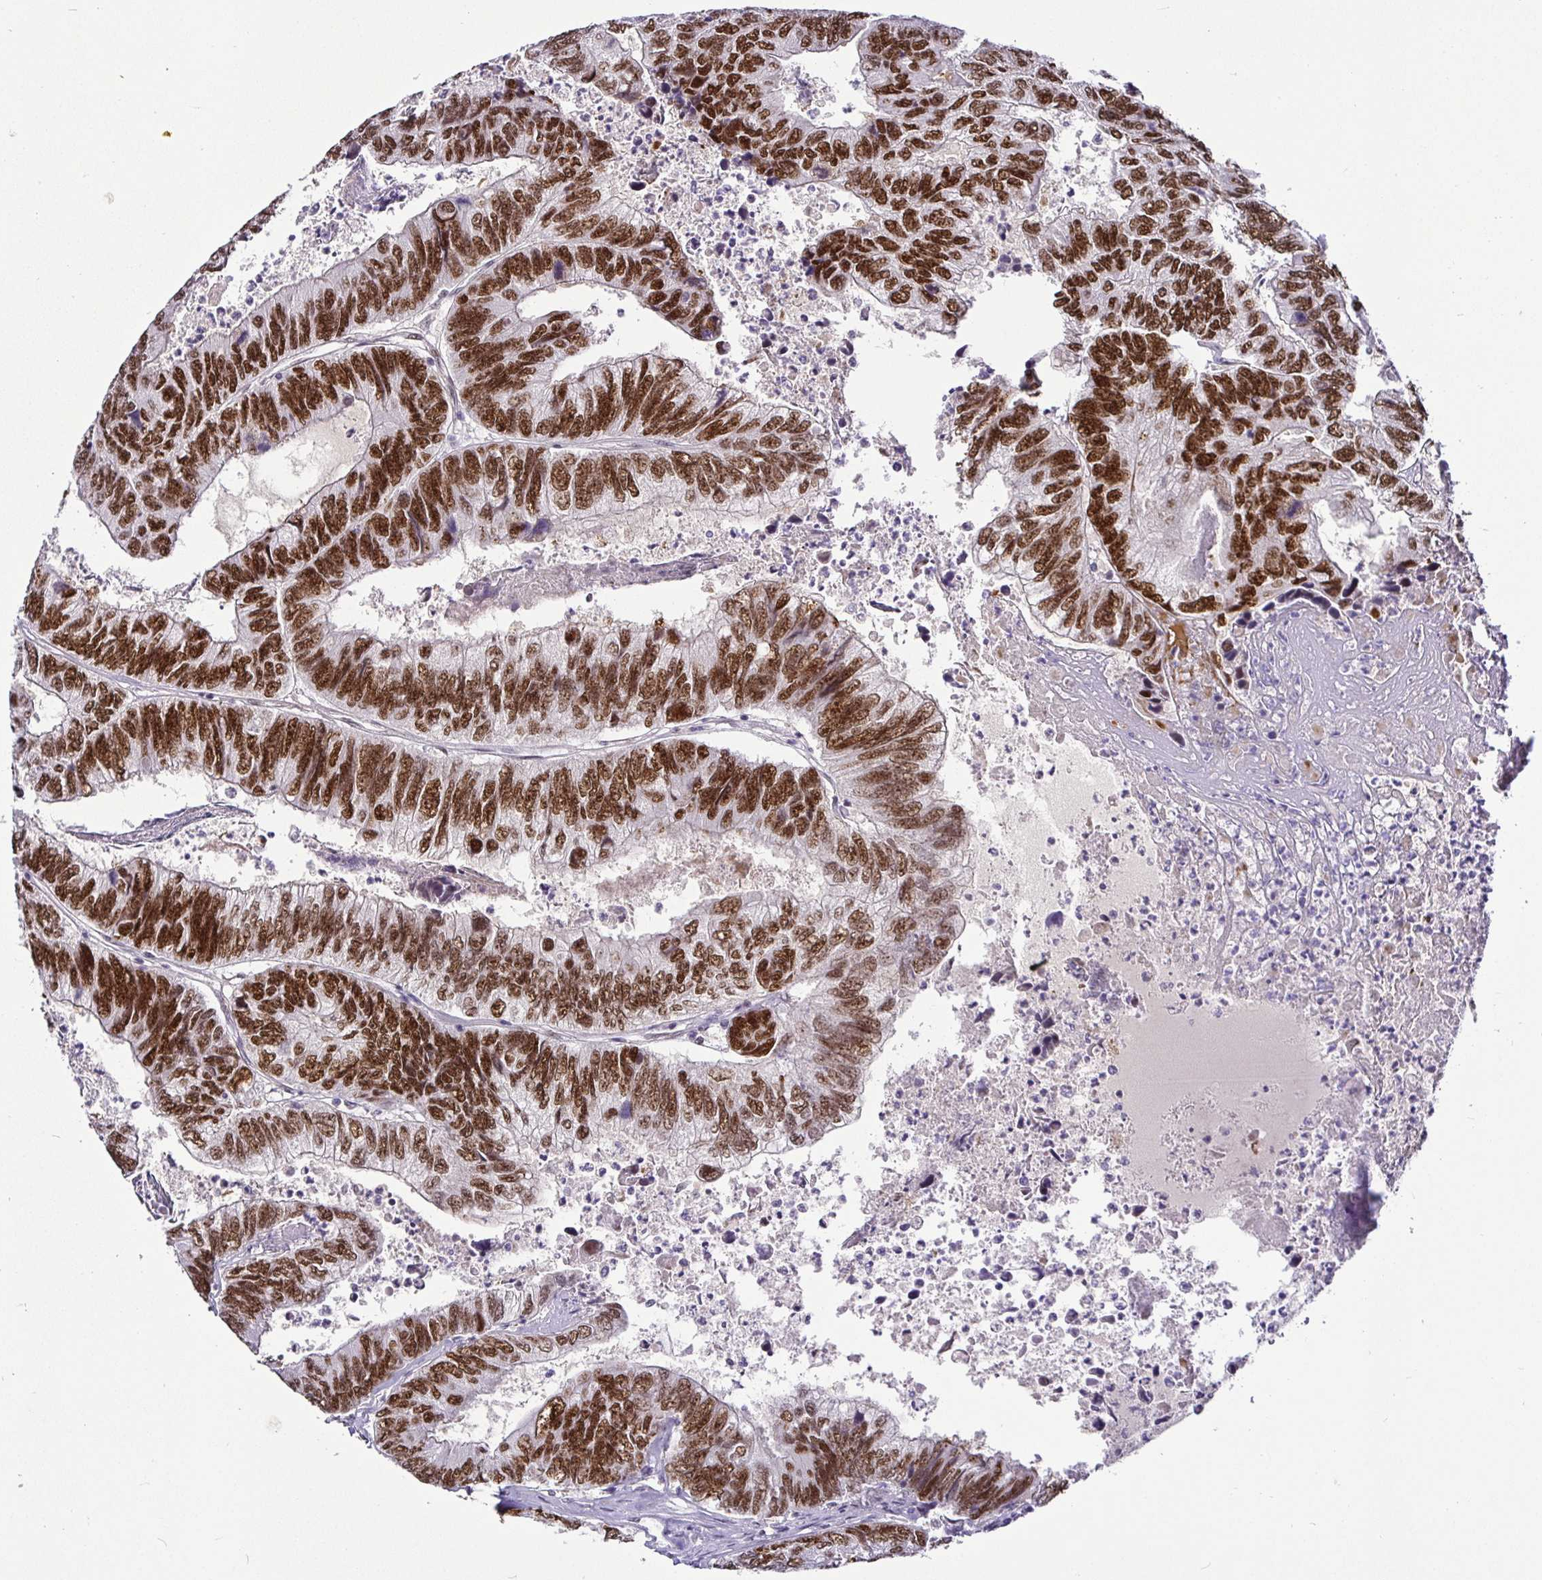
{"staining": {"intensity": "strong", "quantity": ">75%", "location": "nuclear"}, "tissue": "colorectal cancer", "cell_type": "Tumor cells", "image_type": "cancer", "snomed": [{"axis": "morphology", "description": "Adenocarcinoma, NOS"}, {"axis": "topography", "description": "Colon"}], "caption": "The image demonstrates staining of adenocarcinoma (colorectal), revealing strong nuclear protein positivity (brown color) within tumor cells.", "gene": "NUP188", "patient": {"sex": "female", "age": 67}}